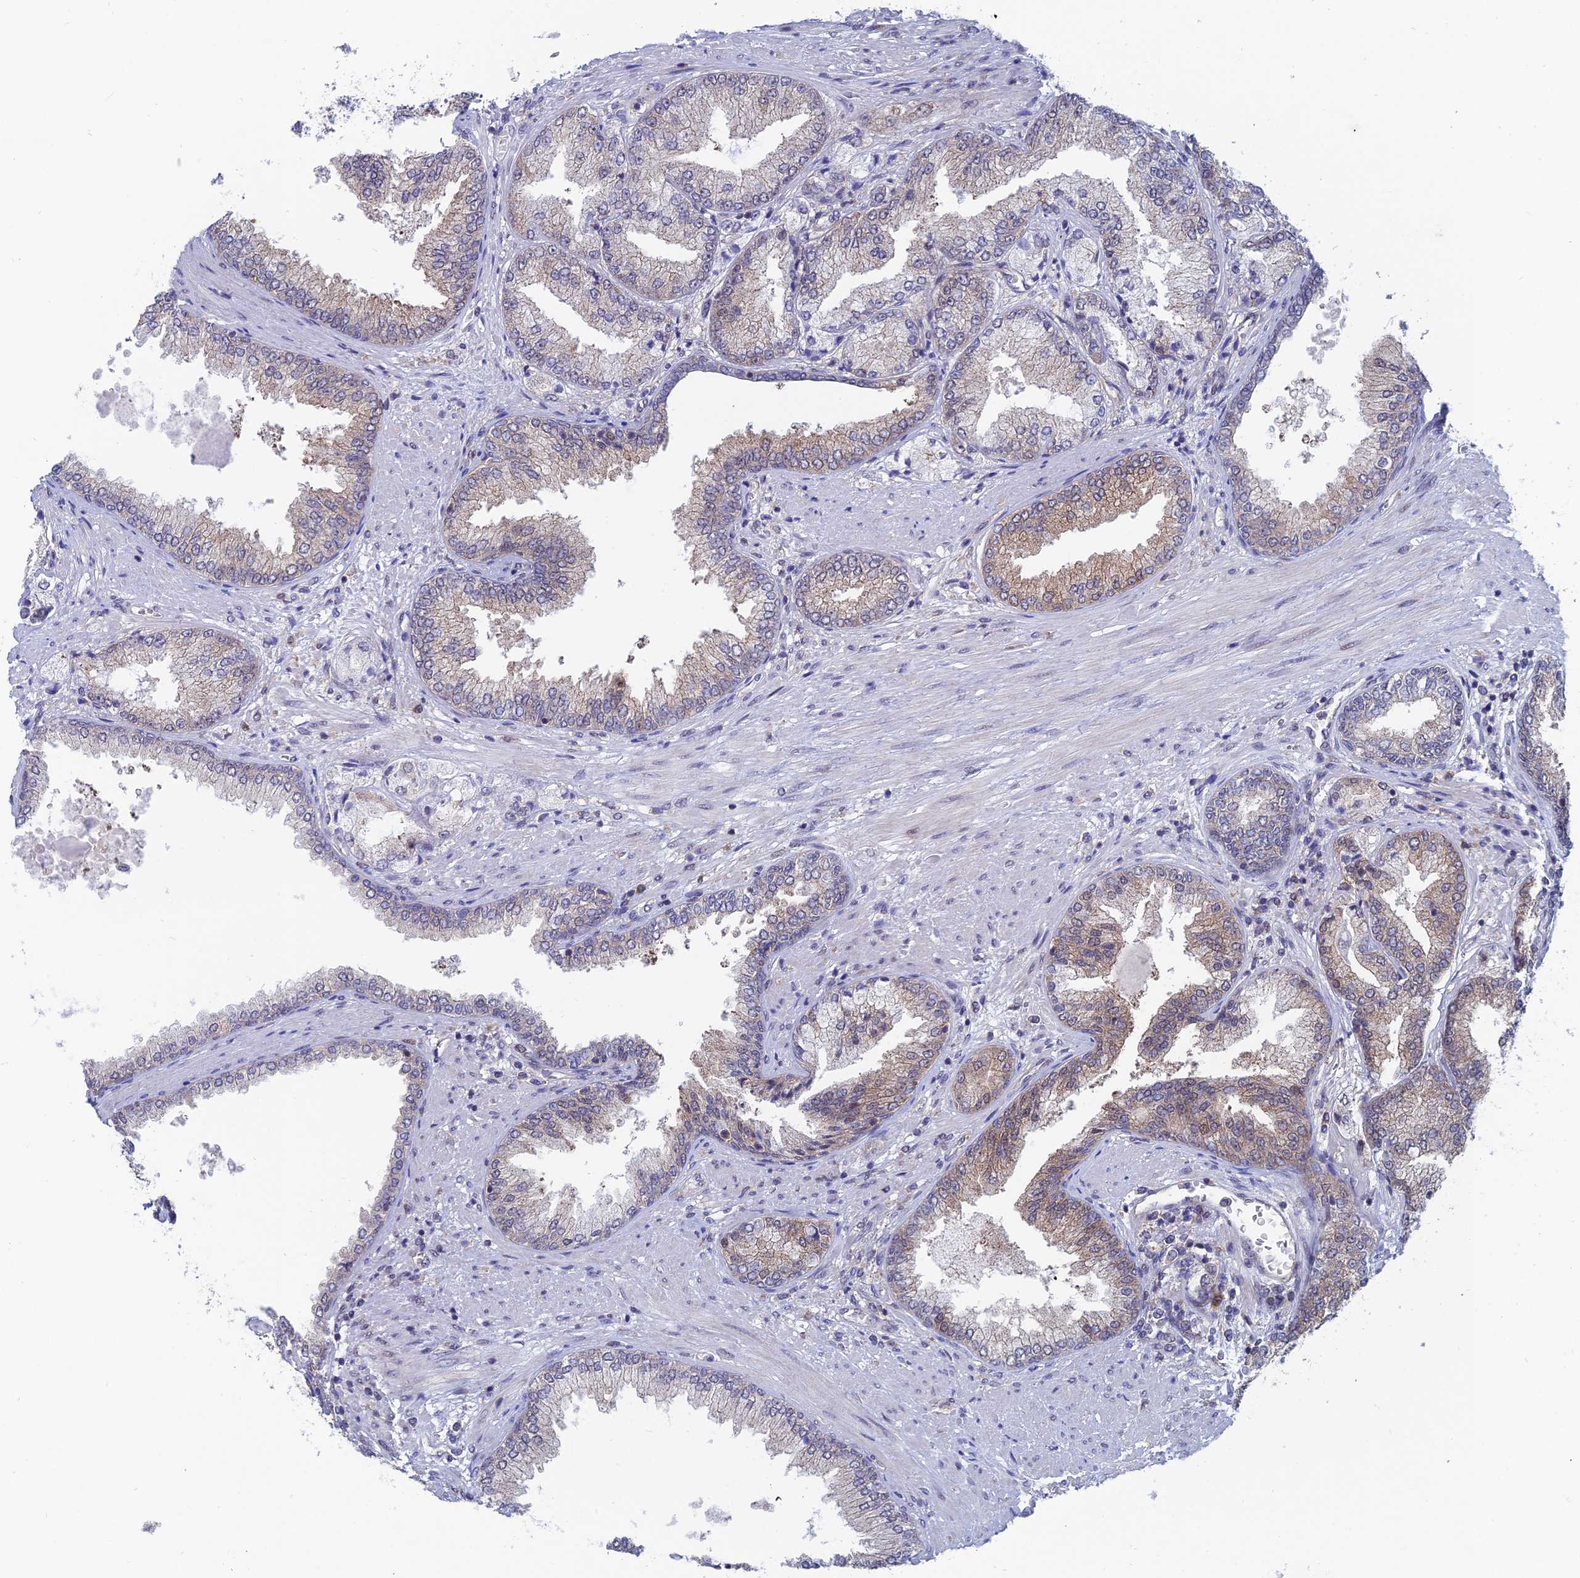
{"staining": {"intensity": "moderate", "quantity": ">75%", "location": "cytoplasmic/membranous"}, "tissue": "prostate cancer", "cell_type": "Tumor cells", "image_type": "cancer", "snomed": [{"axis": "morphology", "description": "Adenocarcinoma, High grade"}, {"axis": "topography", "description": "Prostate"}], "caption": "A medium amount of moderate cytoplasmic/membranous positivity is appreciated in about >75% of tumor cells in prostate cancer tissue.", "gene": "IGBP1", "patient": {"sex": "male", "age": 71}}